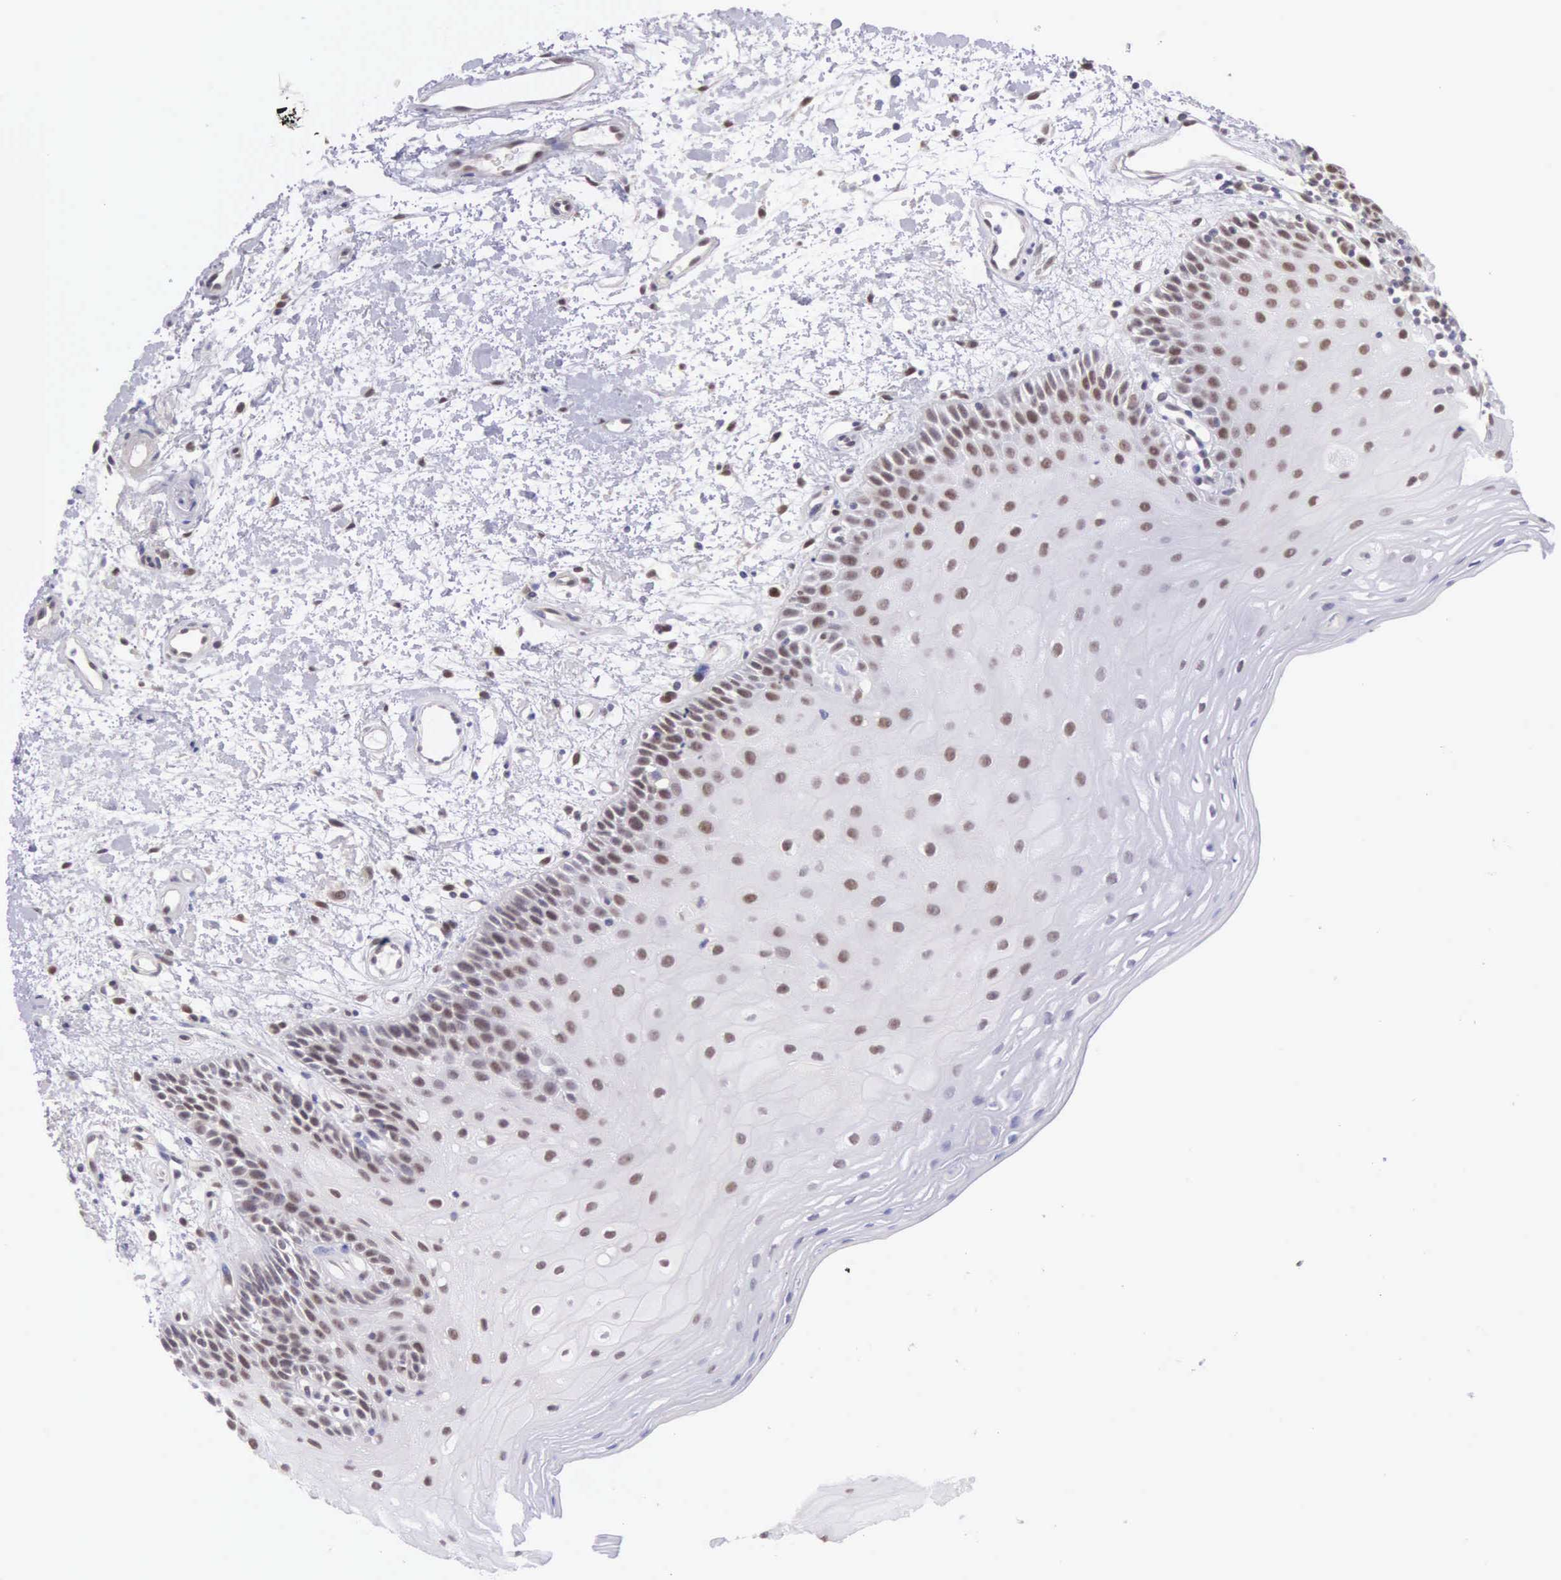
{"staining": {"intensity": "moderate", "quantity": "25%-75%", "location": "nuclear"}, "tissue": "oral mucosa", "cell_type": "Squamous epithelial cells", "image_type": "normal", "snomed": [{"axis": "morphology", "description": "Normal tissue, NOS"}, {"axis": "topography", "description": "Oral tissue"}], "caption": "Protein expression analysis of unremarkable oral mucosa displays moderate nuclear expression in about 25%-75% of squamous epithelial cells.", "gene": "CCDC117", "patient": {"sex": "female", "age": 79}}